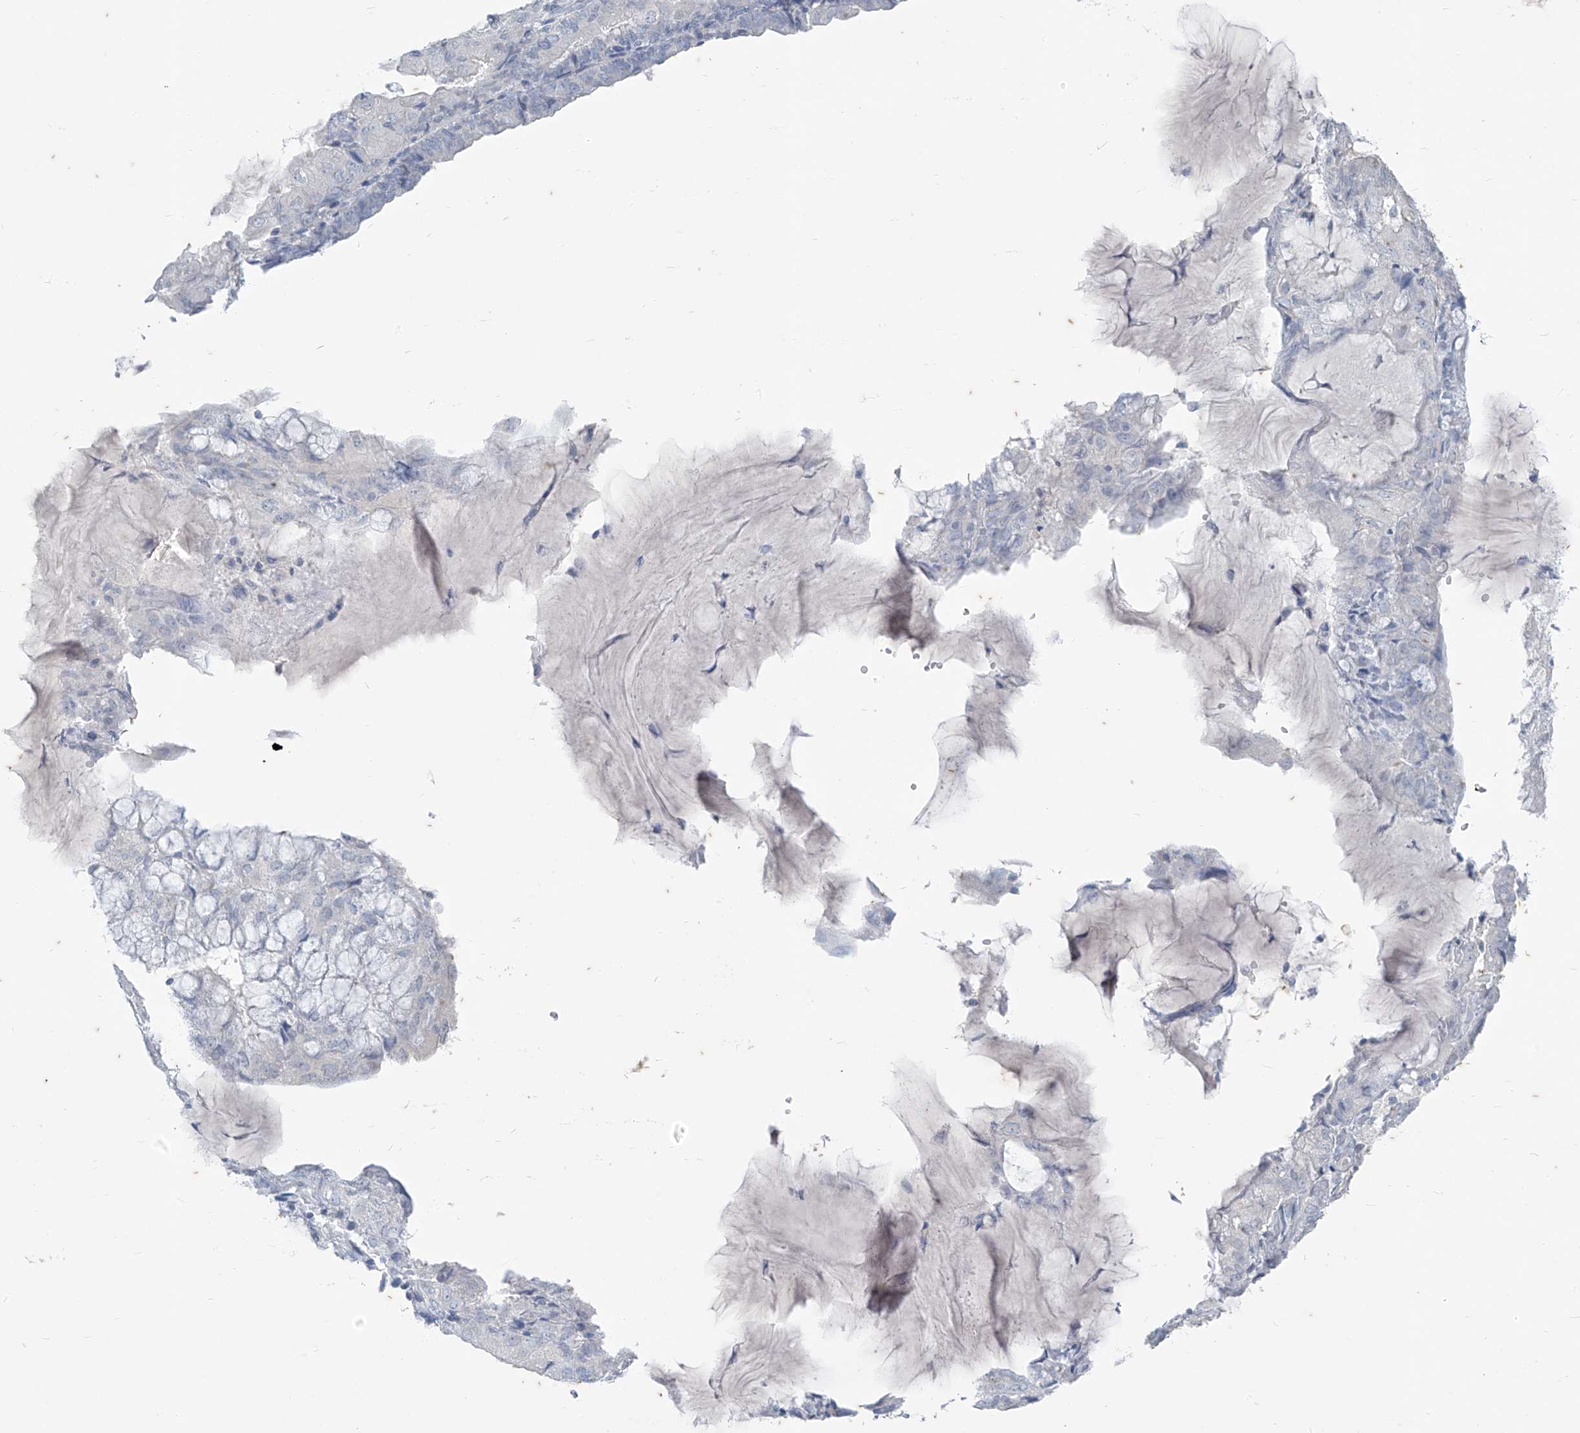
{"staining": {"intensity": "negative", "quantity": "none", "location": "none"}, "tissue": "endometrial cancer", "cell_type": "Tumor cells", "image_type": "cancer", "snomed": [{"axis": "morphology", "description": "Adenocarcinoma, NOS"}, {"axis": "topography", "description": "Endometrium"}], "caption": "The histopathology image shows no staining of tumor cells in endometrial adenocarcinoma.", "gene": "CX3CR1", "patient": {"sex": "female", "age": 81}}